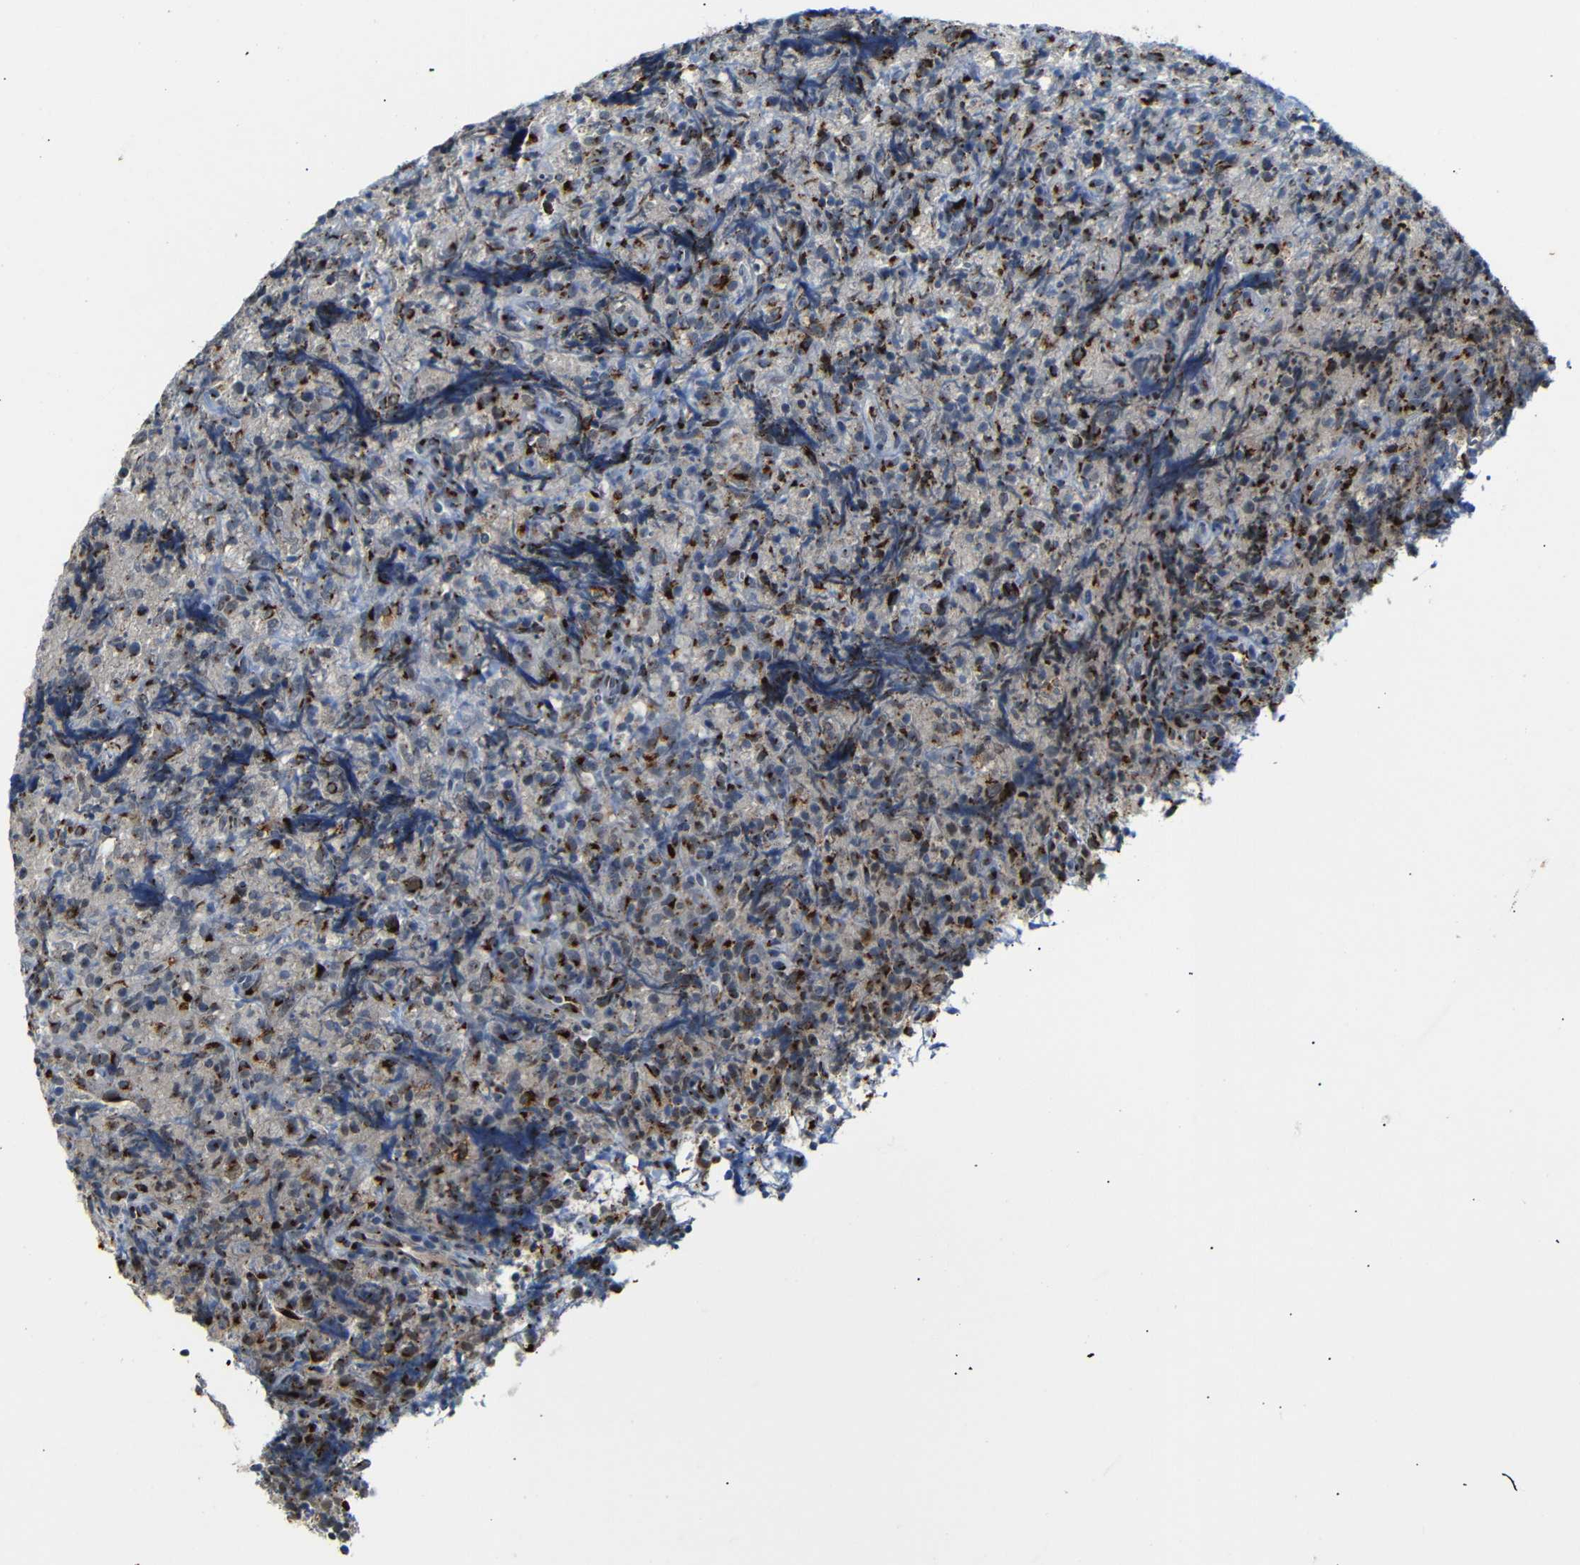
{"staining": {"intensity": "strong", "quantity": "25%-75%", "location": "cytoplasmic/membranous"}, "tissue": "lymphoma", "cell_type": "Tumor cells", "image_type": "cancer", "snomed": [{"axis": "morphology", "description": "Malignant lymphoma, non-Hodgkin's type, High grade"}, {"axis": "topography", "description": "Tonsil"}], "caption": "Protein expression by immunohistochemistry reveals strong cytoplasmic/membranous positivity in approximately 25%-75% of tumor cells in lymphoma.", "gene": "TGOLN2", "patient": {"sex": "female", "age": 36}}